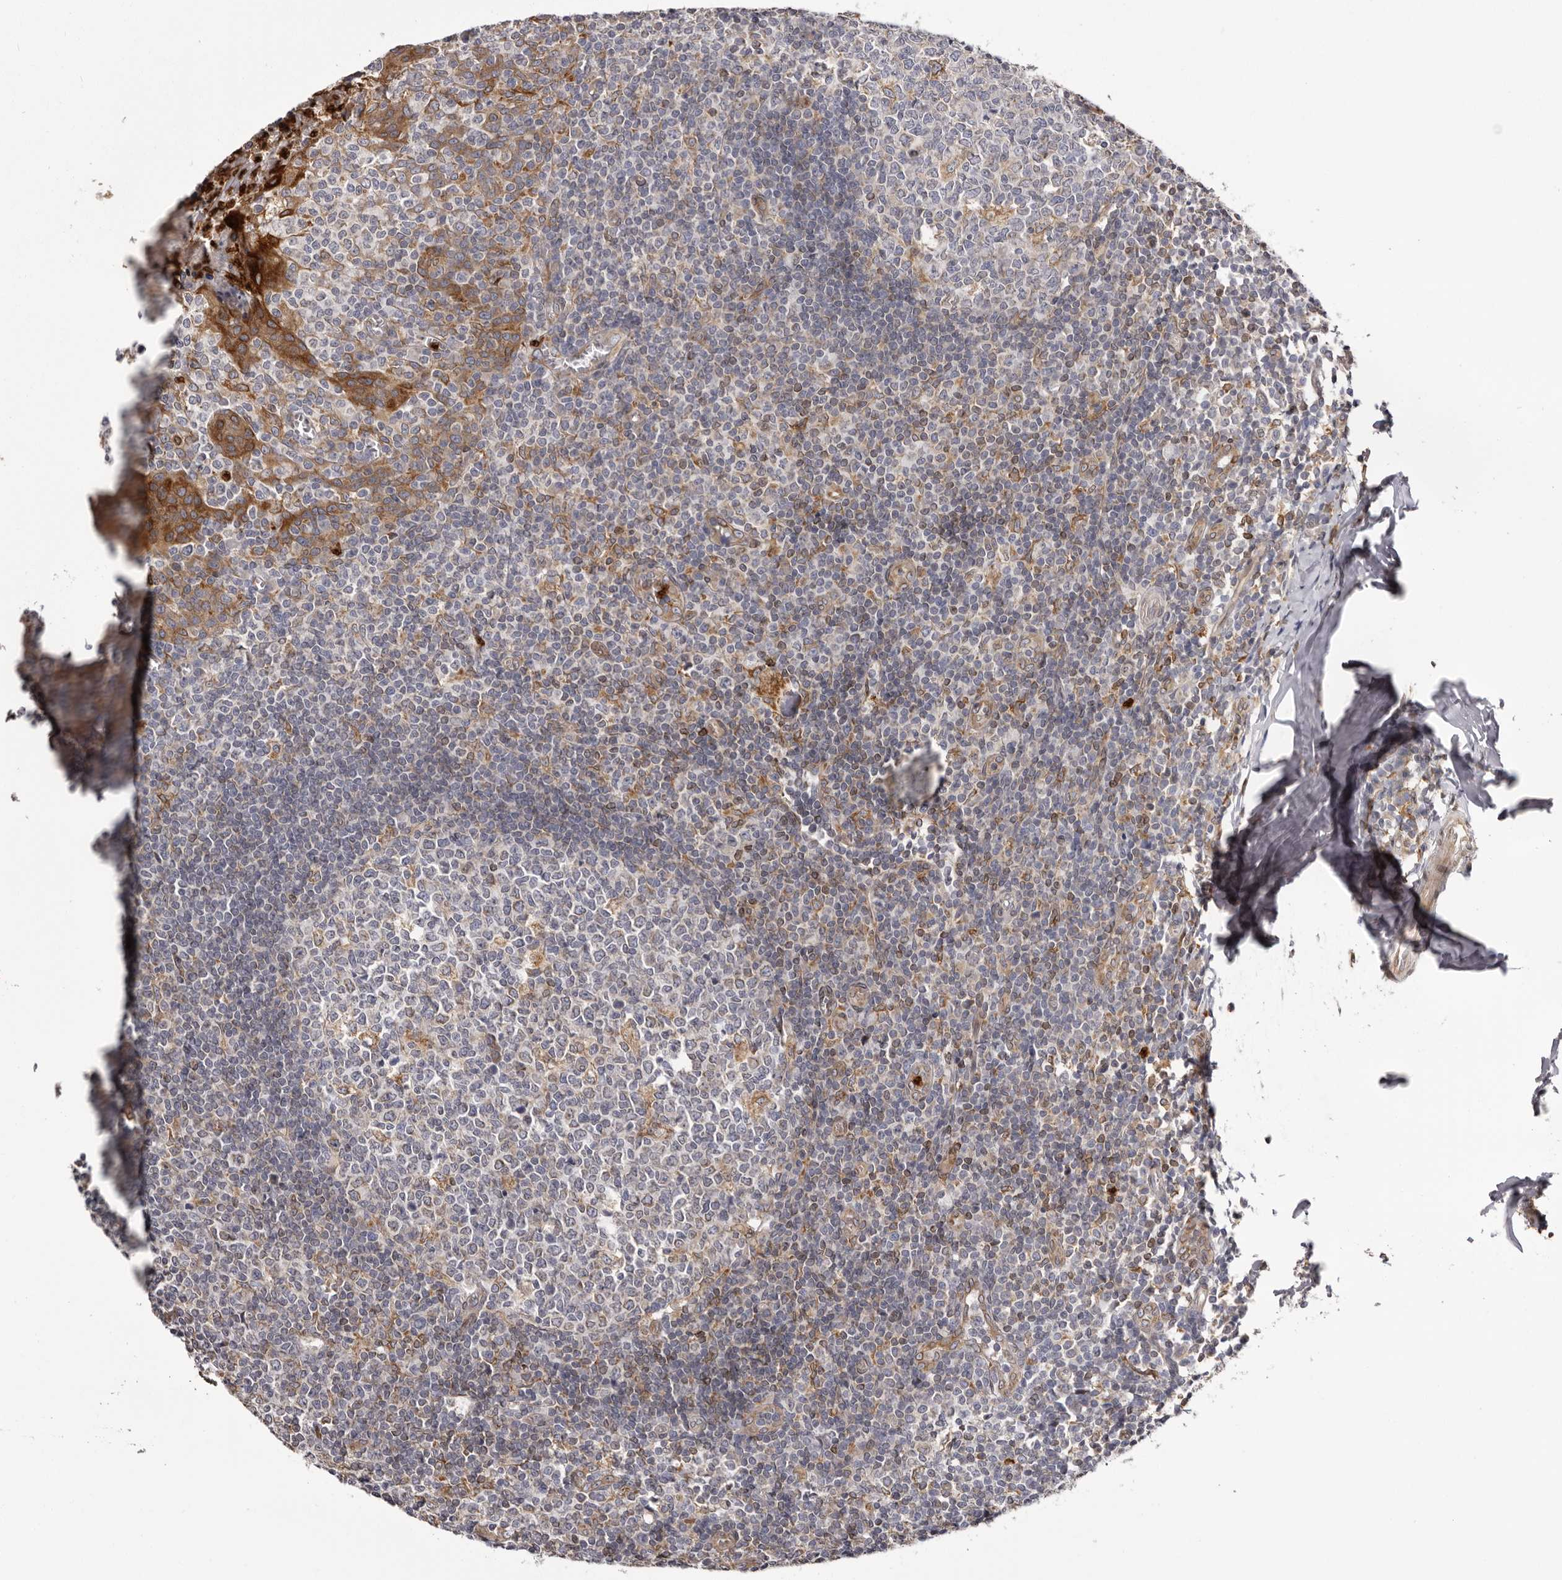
{"staining": {"intensity": "weak", "quantity": "<25%", "location": "cytoplasmic/membranous"}, "tissue": "tonsil", "cell_type": "Germinal center cells", "image_type": "normal", "snomed": [{"axis": "morphology", "description": "Normal tissue, NOS"}, {"axis": "topography", "description": "Tonsil"}], "caption": "Germinal center cells show no significant positivity in benign tonsil. The staining is performed using DAB (3,3'-diaminobenzidine) brown chromogen with nuclei counter-stained in using hematoxylin.", "gene": "C4orf3", "patient": {"sex": "female", "age": 19}}